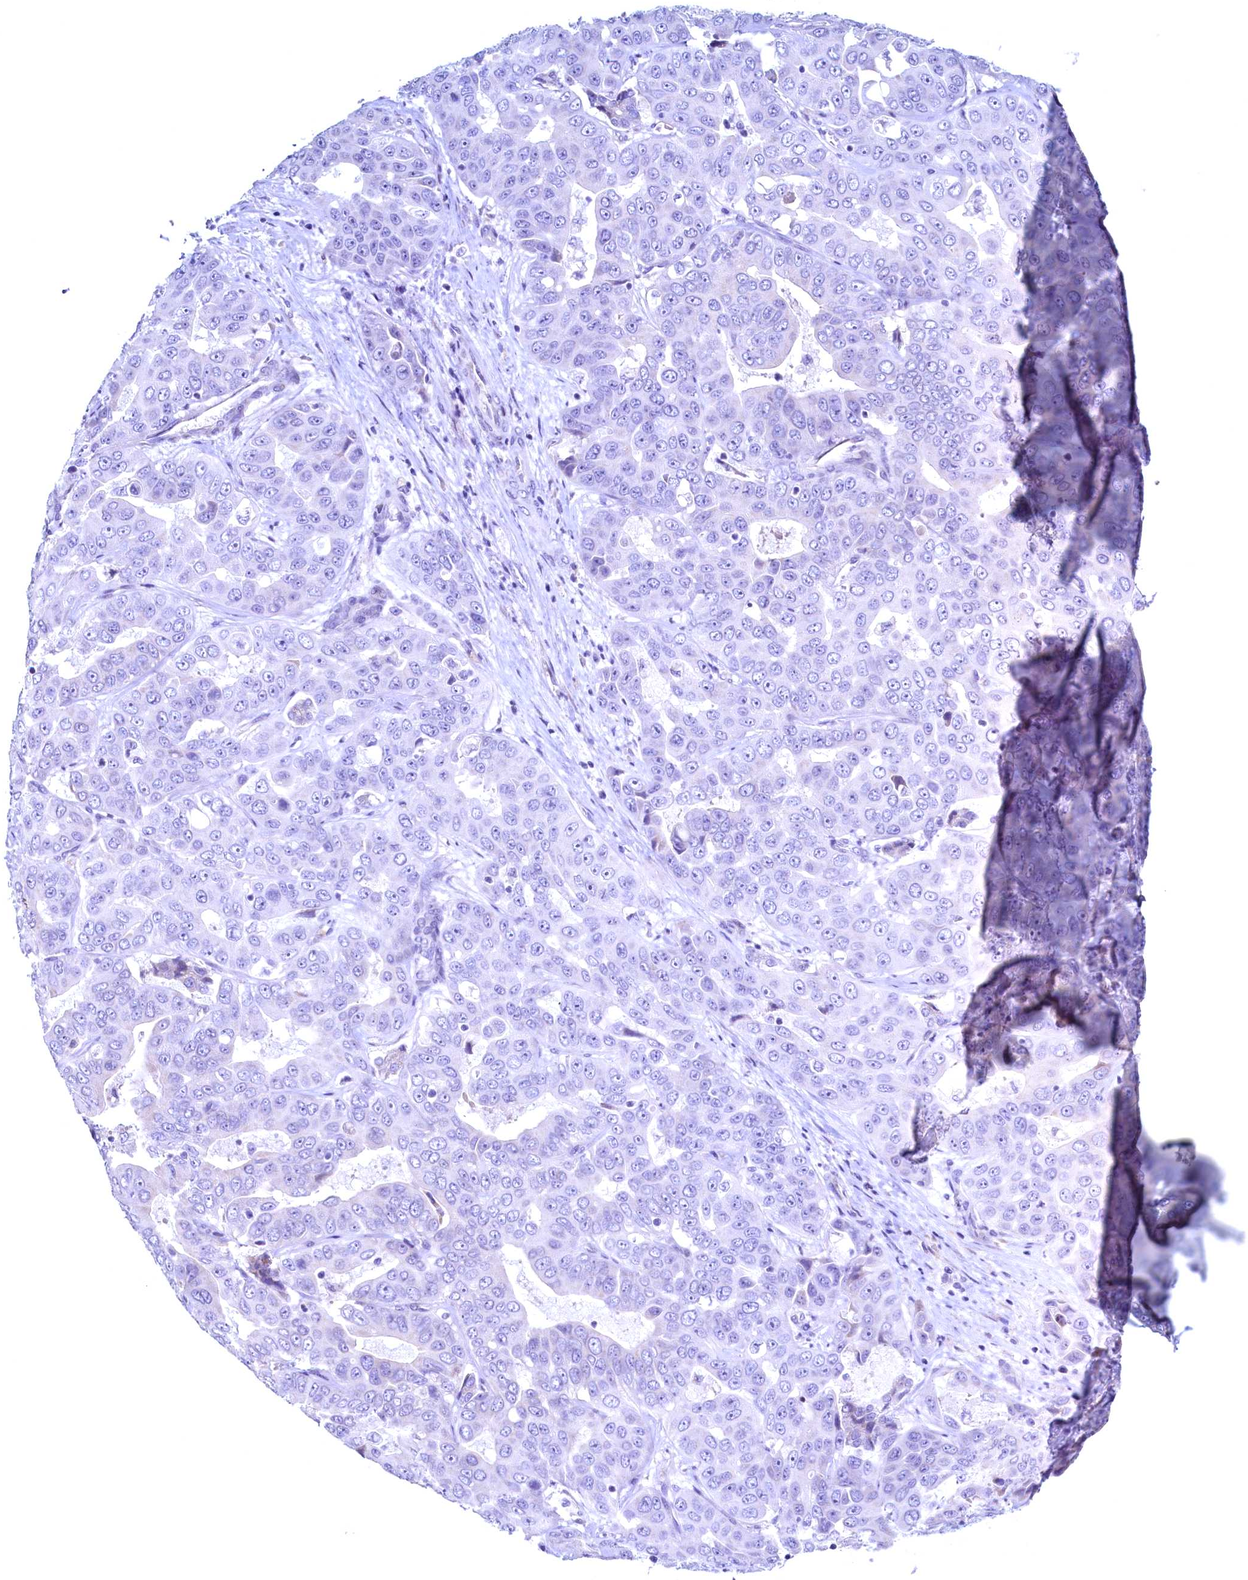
{"staining": {"intensity": "negative", "quantity": "none", "location": "none"}, "tissue": "liver cancer", "cell_type": "Tumor cells", "image_type": "cancer", "snomed": [{"axis": "morphology", "description": "Cholangiocarcinoma"}, {"axis": "topography", "description": "Liver"}], "caption": "There is no significant expression in tumor cells of liver cancer (cholangiocarcinoma). (DAB (3,3'-diaminobenzidine) IHC visualized using brightfield microscopy, high magnification).", "gene": "MAP1LC3A", "patient": {"sex": "female", "age": 52}}